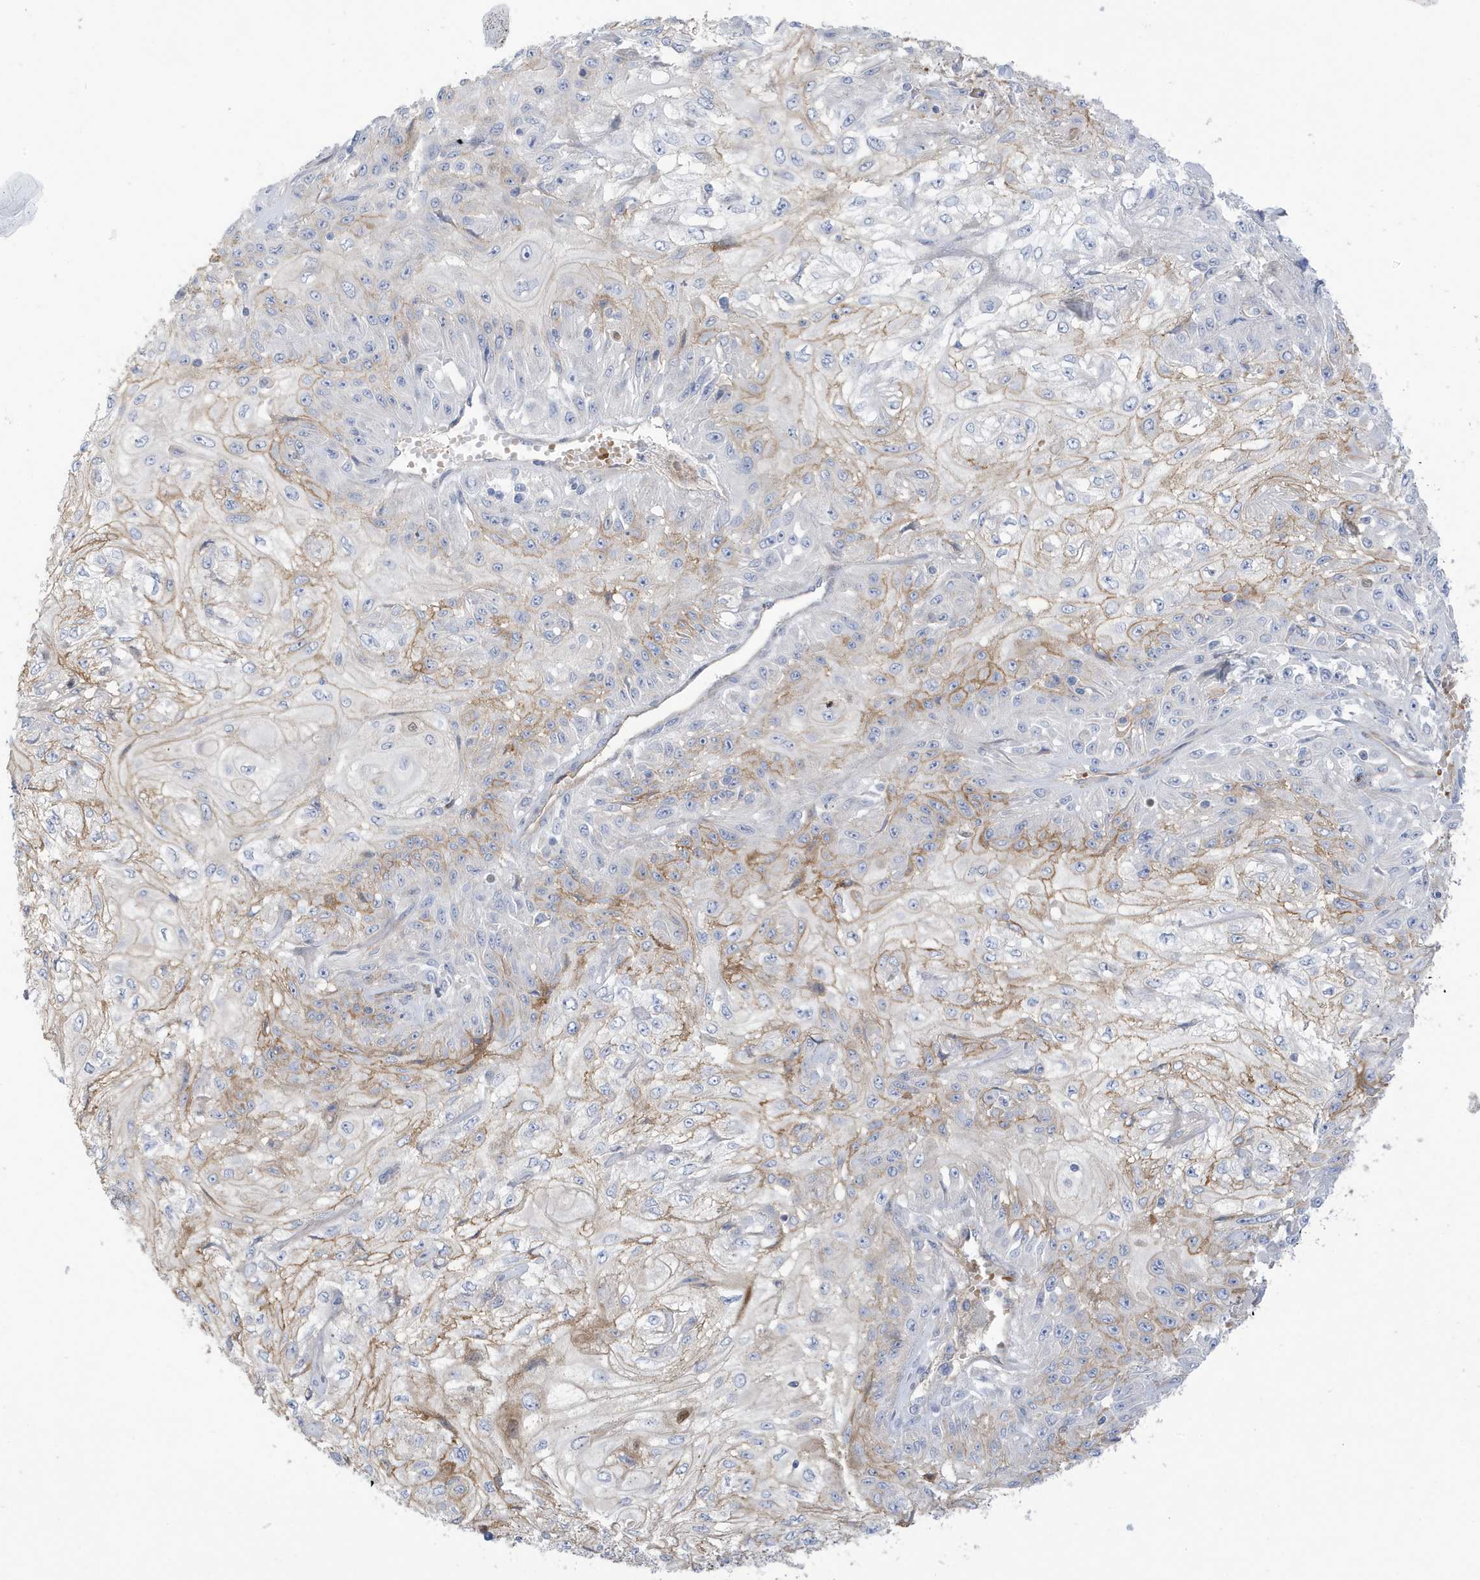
{"staining": {"intensity": "moderate", "quantity": "<25%", "location": "cytoplasmic/membranous"}, "tissue": "skin cancer", "cell_type": "Tumor cells", "image_type": "cancer", "snomed": [{"axis": "morphology", "description": "Squamous cell carcinoma, NOS"}, {"axis": "morphology", "description": "Squamous cell carcinoma, metastatic, NOS"}, {"axis": "topography", "description": "Skin"}, {"axis": "topography", "description": "Lymph node"}], "caption": "Approximately <25% of tumor cells in skin cancer exhibit moderate cytoplasmic/membranous protein staining as visualized by brown immunohistochemical staining.", "gene": "ATP13A5", "patient": {"sex": "male", "age": 75}}